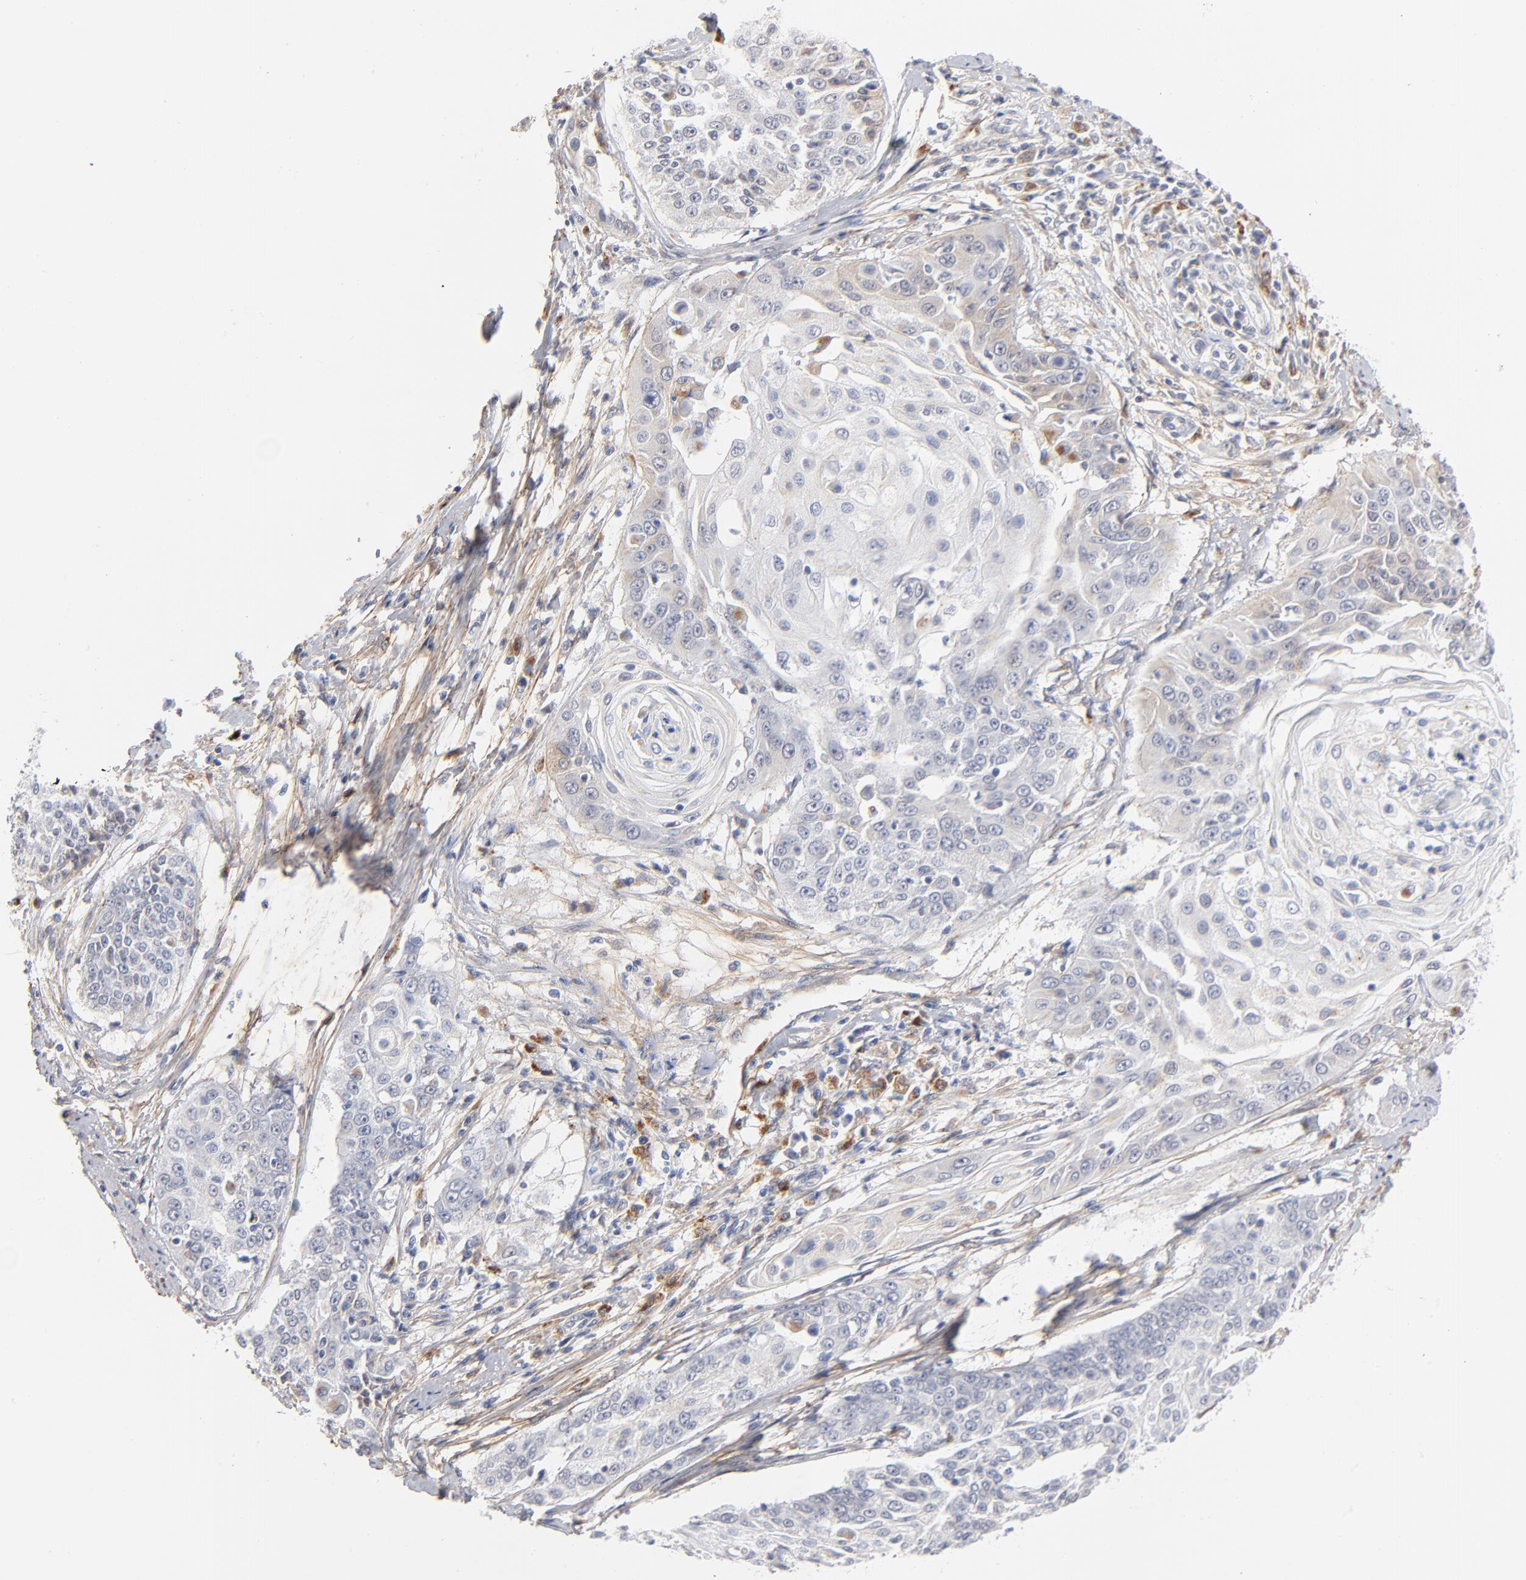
{"staining": {"intensity": "weak", "quantity": "<25%", "location": "cytoplasmic/membranous"}, "tissue": "cervical cancer", "cell_type": "Tumor cells", "image_type": "cancer", "snomed": [{"axis": "morphology", "description": "Squamous cell carcinoma, NOS"}, {"axis": "topography", "description": "Cervix"}], "caption": "The image displays no staining of tumor cells in cervical cancer (squamous cell carcinoma). The staining is performed using DAB (3,3'-diaminobenzidine) brown chromogen with nuclei counter-stained in using hematoxylin.", "gene": "LTBP2", "patient": {"sex": "female", "age": 64}}